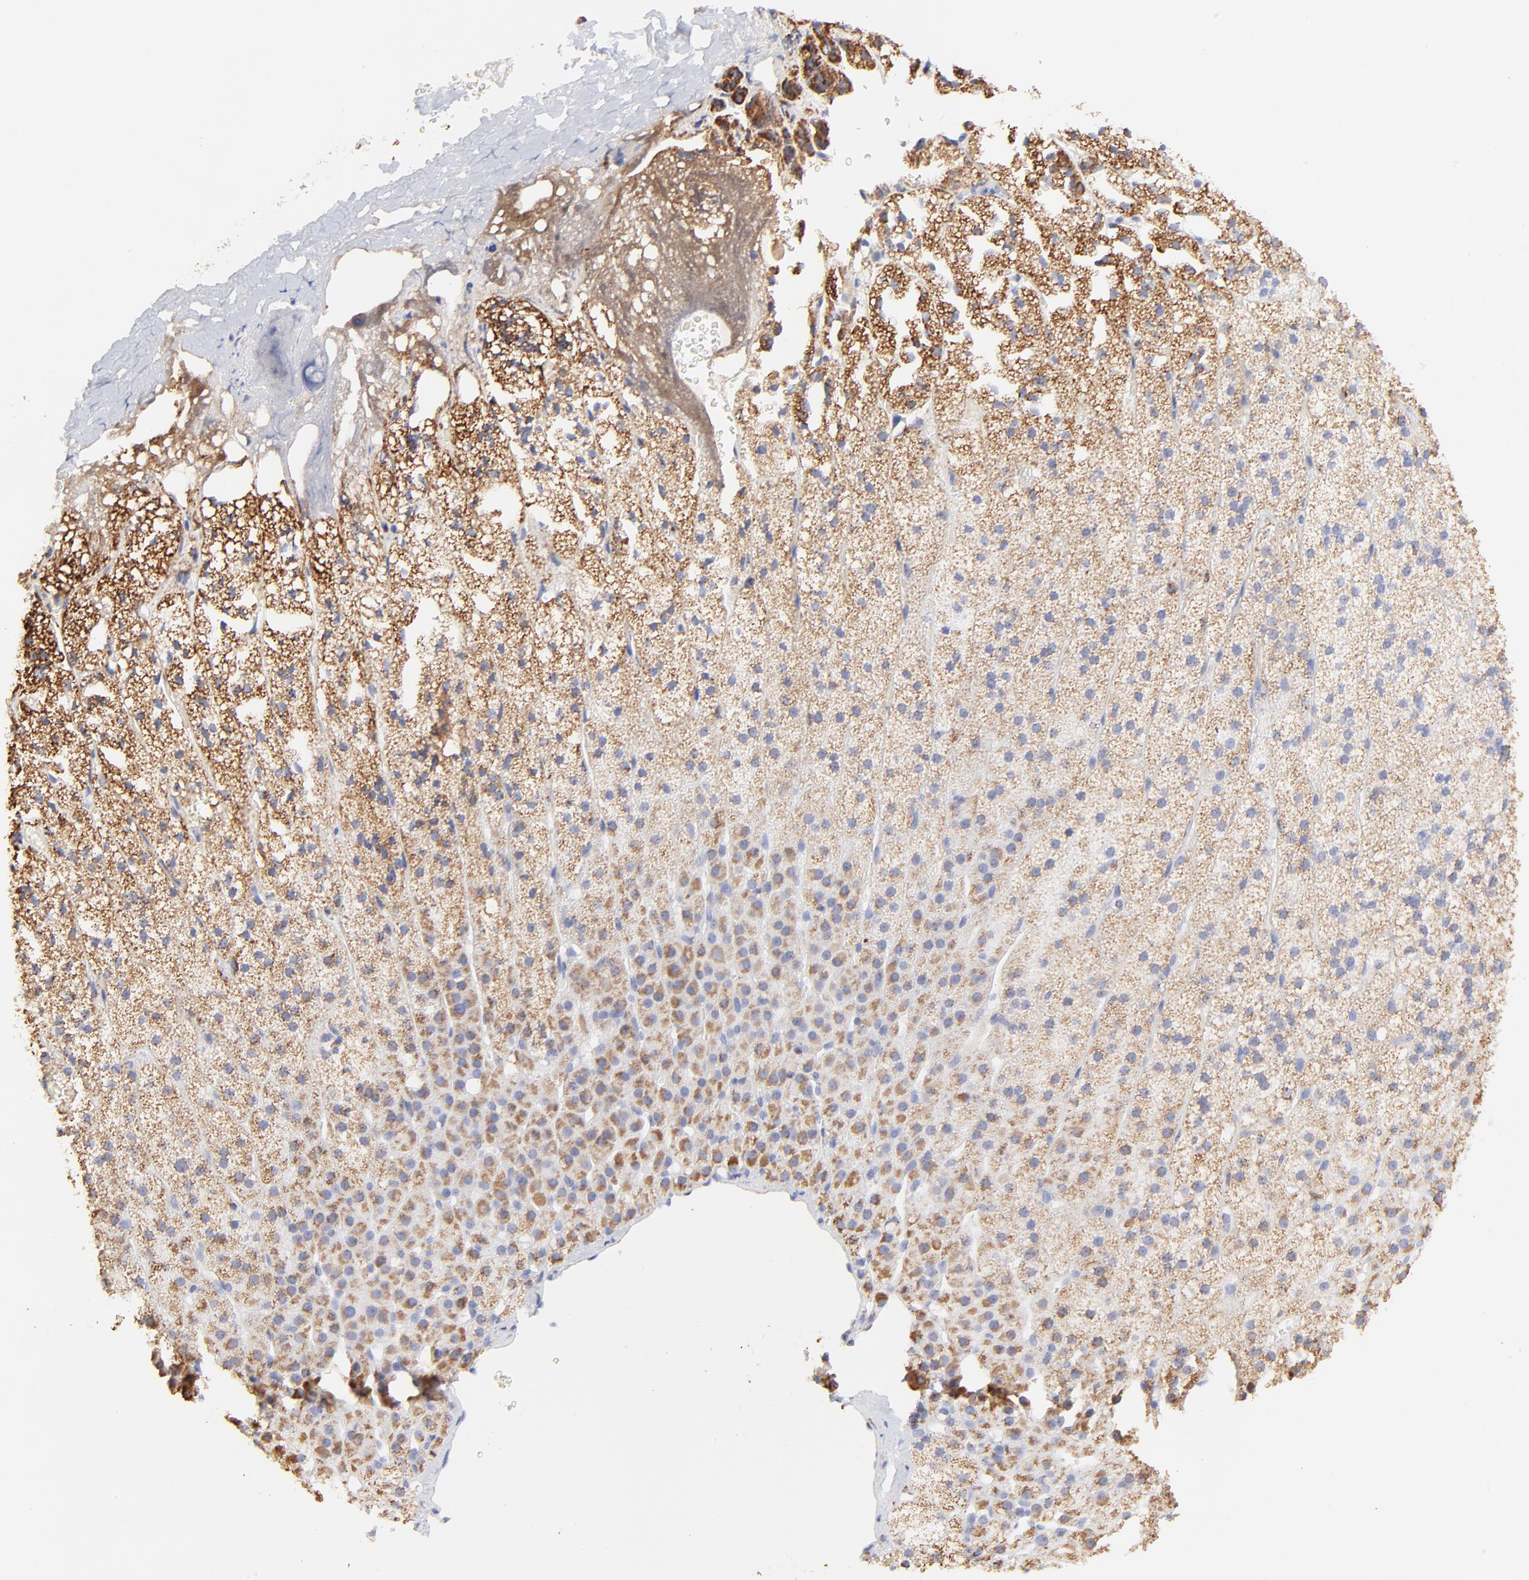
{"staining": {"intensity": "moderate", "quantity": ">75%", "location": "cytoplasmic/membranous"}, "tissue": "adrenal gland", "cell_type": "Glandular cells", "image_type": "normal", "snomed": [{"axis": "morphology", "description": "Normal tissue, NOS"}, {"axis": "topography", "description": "Adrenal gland"}], "caption": "Adrenal gland stained with DAB (3,3'-diaminobenzidine) IHC shows medium levels of moderate cytoplasmic/membranous expression in approximately >75% of glandular cells.", "gene": "COX4I1", "patient": {"sex": "male", "age": 35}}